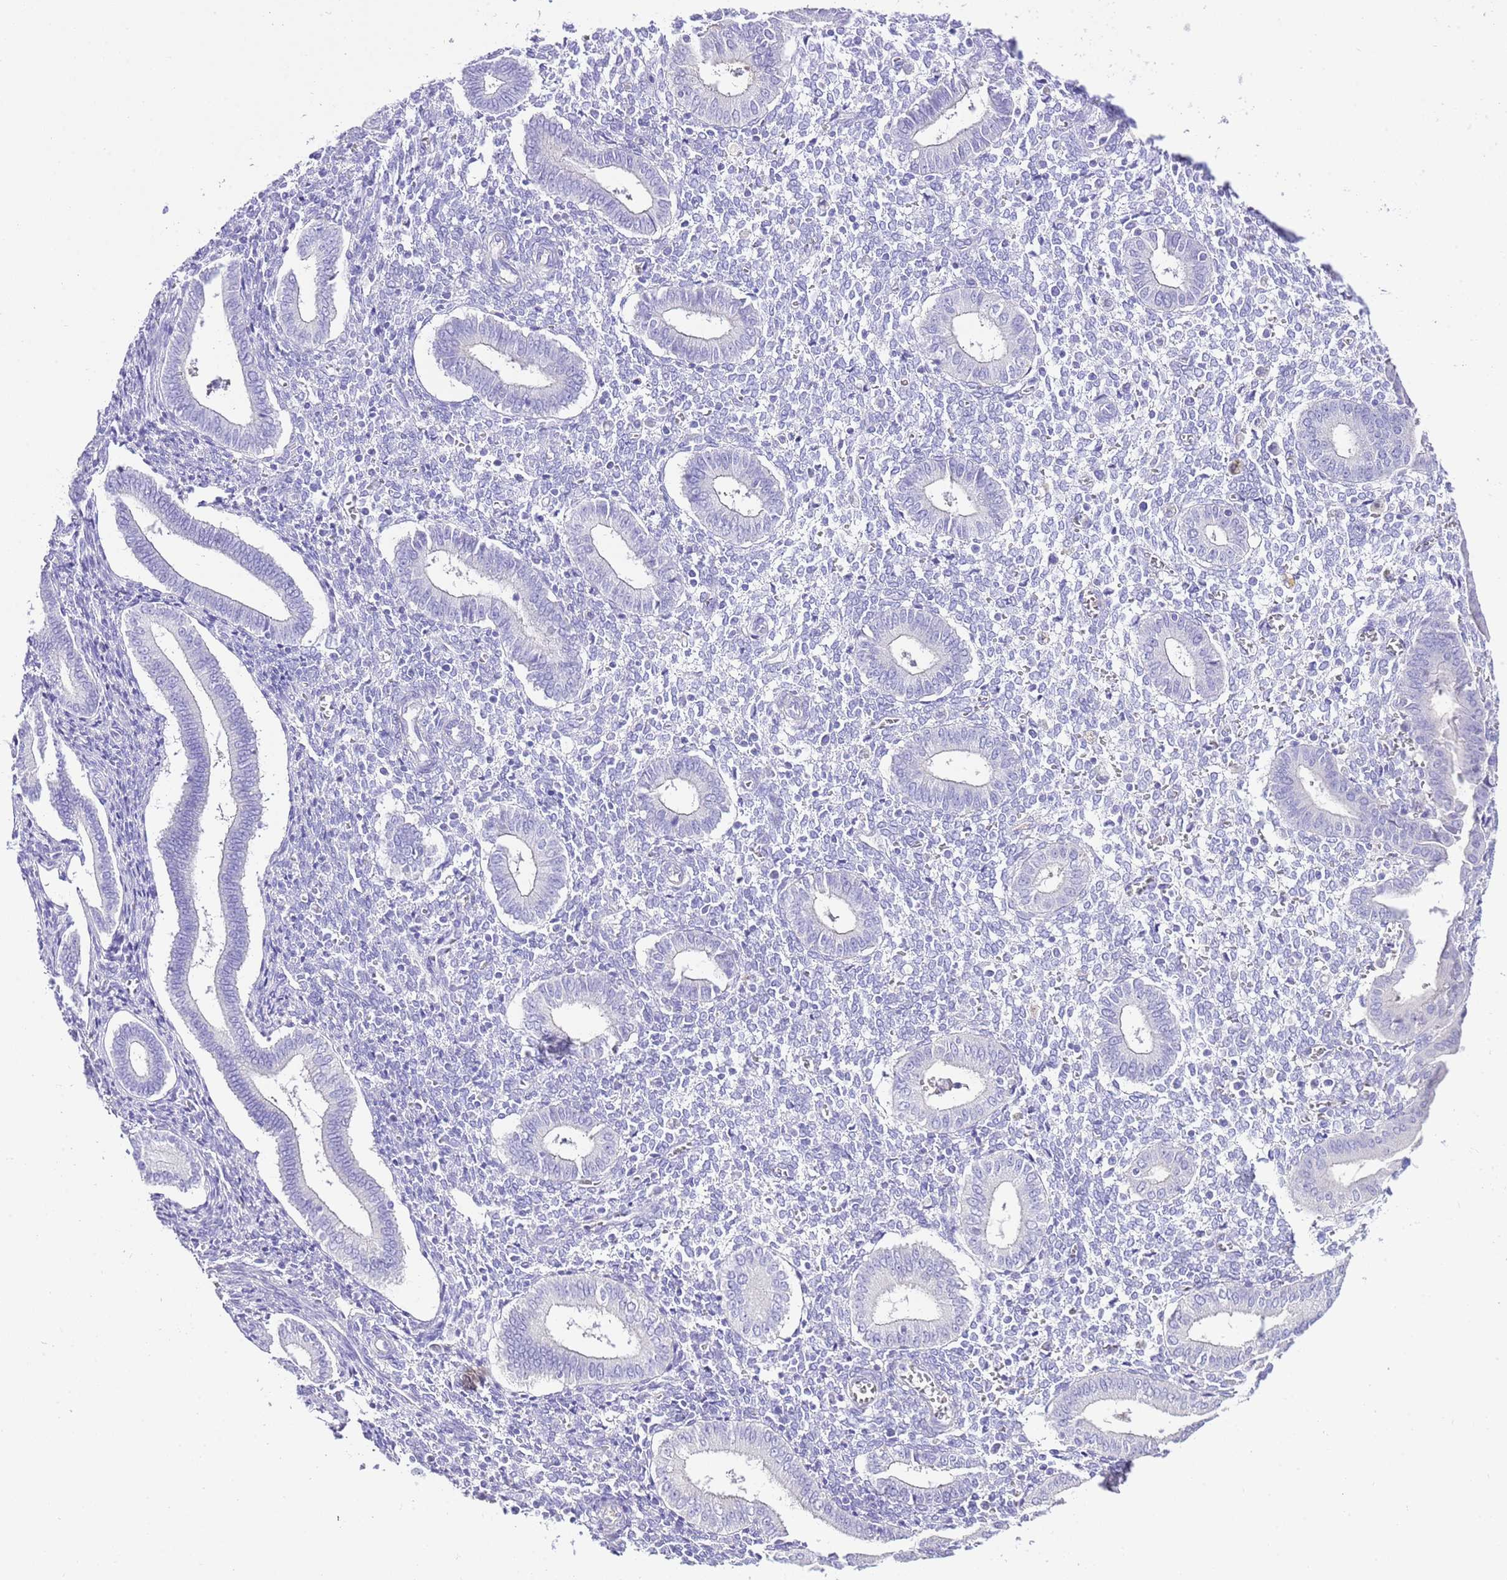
{"staining": {"intensity": "negative", "quantity": "none", "location": "none"}, "tissue": "endometrium", "cell_type": "Cells in endometrial stroma", "image_type": "normal", "snomed": [{"axis": "morphology", "description": "Normal tissue, NOS"}, {"axis": "topography", "description": "Endometrium"}], "caption": "This is a micrograph of immunohistochemistry staining of benign endometrium, which shows no positivity in cells in endometrial stroma.", "gene": "BHLHA15", "patient": {"sex": "female", "age": 44}}